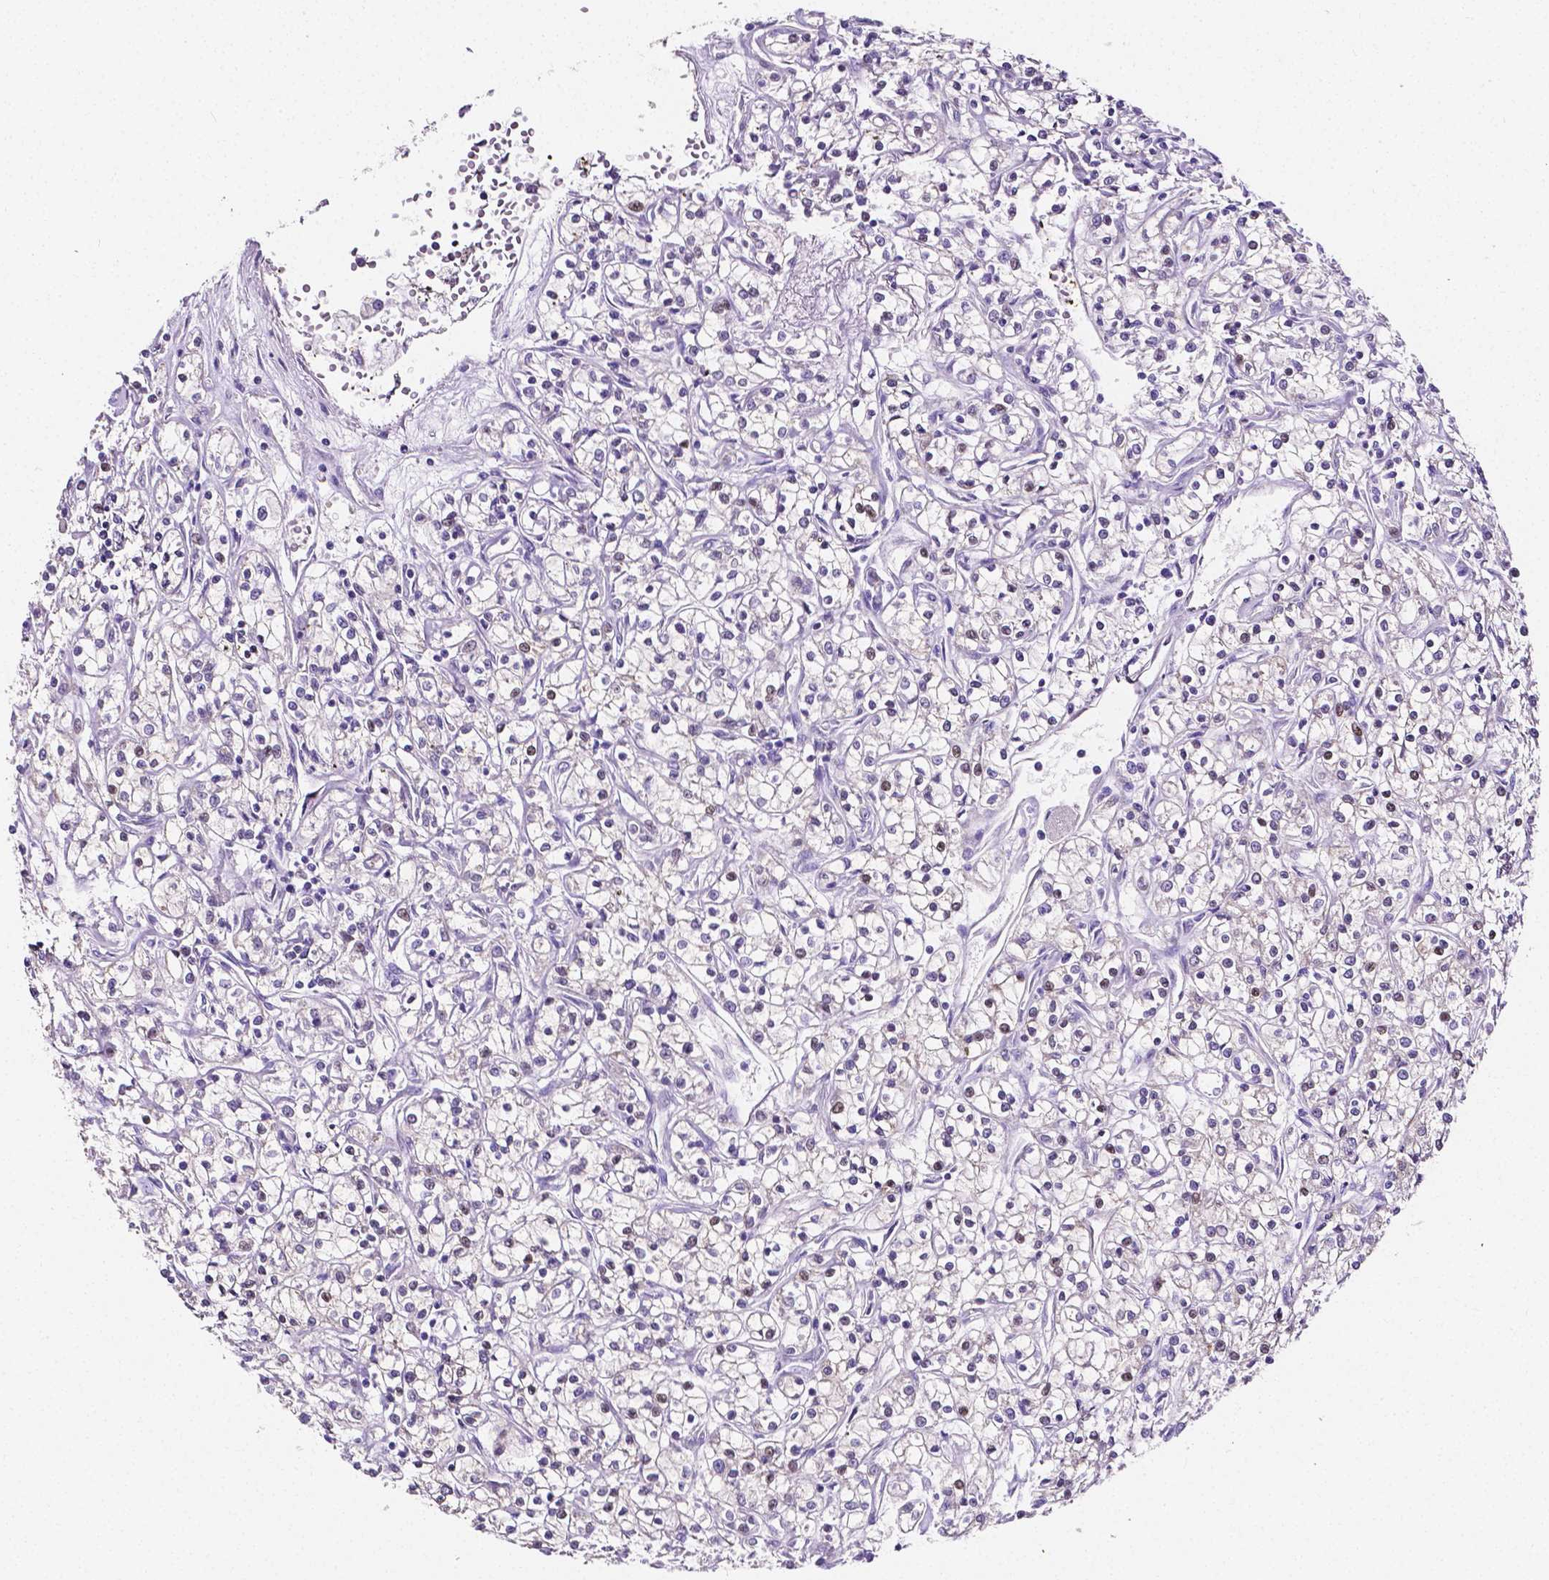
{"staining": {"intensity": "negative", "quantity": "none", "location": "none"}, "tissue": "renal cancer", "cell_type": "Tumor cells", "image_type": "cancer", "snomed": [{"axis": "morphology", "description": "Adenocarcinoma, NOS"}, {"axis": "topography", "description": "Kidney"}], "caption": "Tumor cells show no significant protein expression in adenocarcinoma (renal). (DAB (3,3'-diaminobenzidine) immunohistochemistry (IHC) with hematoxylin counter stain).", "gene": "SLC22A2", "patient": {"sex": "female", "age": 59}}